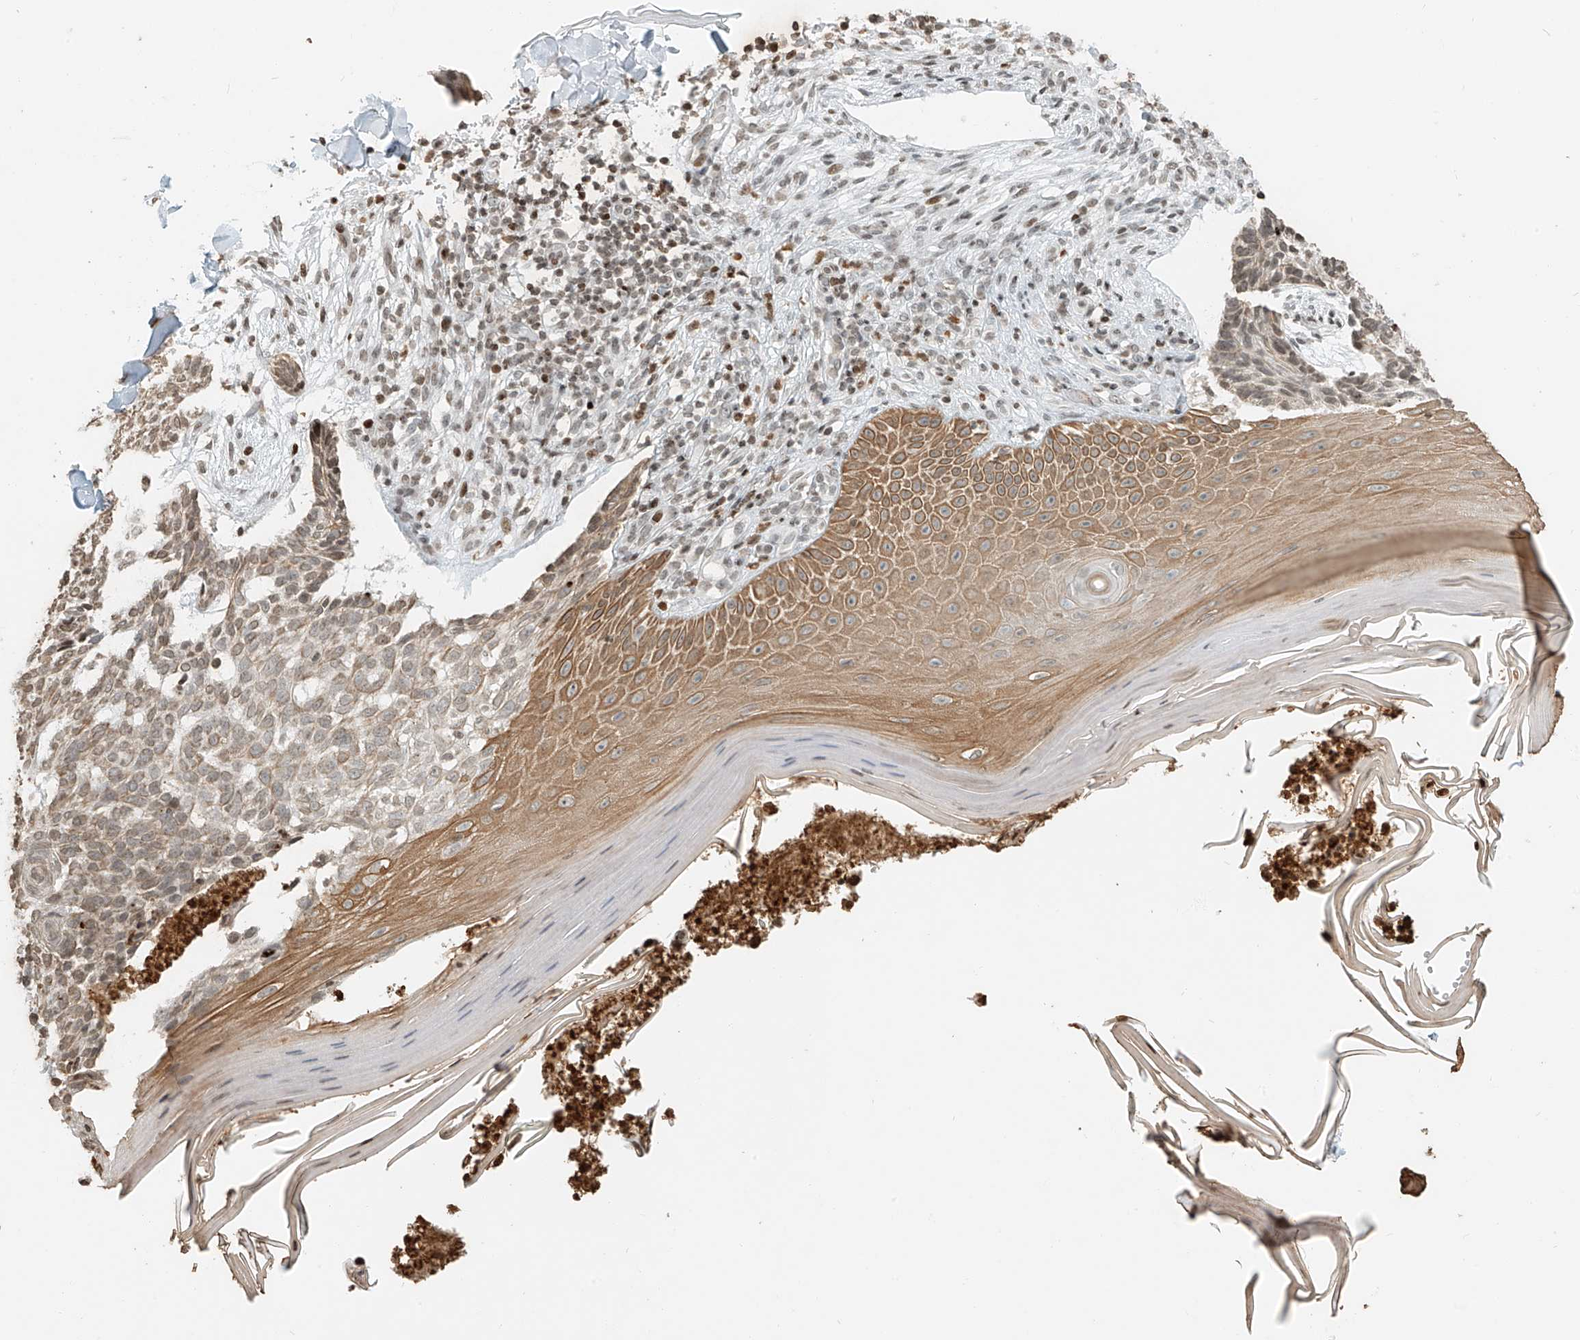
{"staining": {"intensity": "weak", "quantity": ">75%", "location": "cytoplasmic/membranous"}, "tissue": "skin cancer", "cell_type": "Tumor cells", "image_type": "cancer", "snomed": [{"axis": "morphology", "description": "Normal tissue, NOS"}, {"axis": "morphology", "description": "Basal cell carcinoma"}, {"axis": "topography", "description": "Skin"}], "caption": "Skin cancer (basal cell carcinoma) stained with a brown dye shows weak cytoplasmic/membranous positive staining in about >75% of tumor cells.", "gene": "C17orf58", "patient": {"sex": "male", "age": 50}}